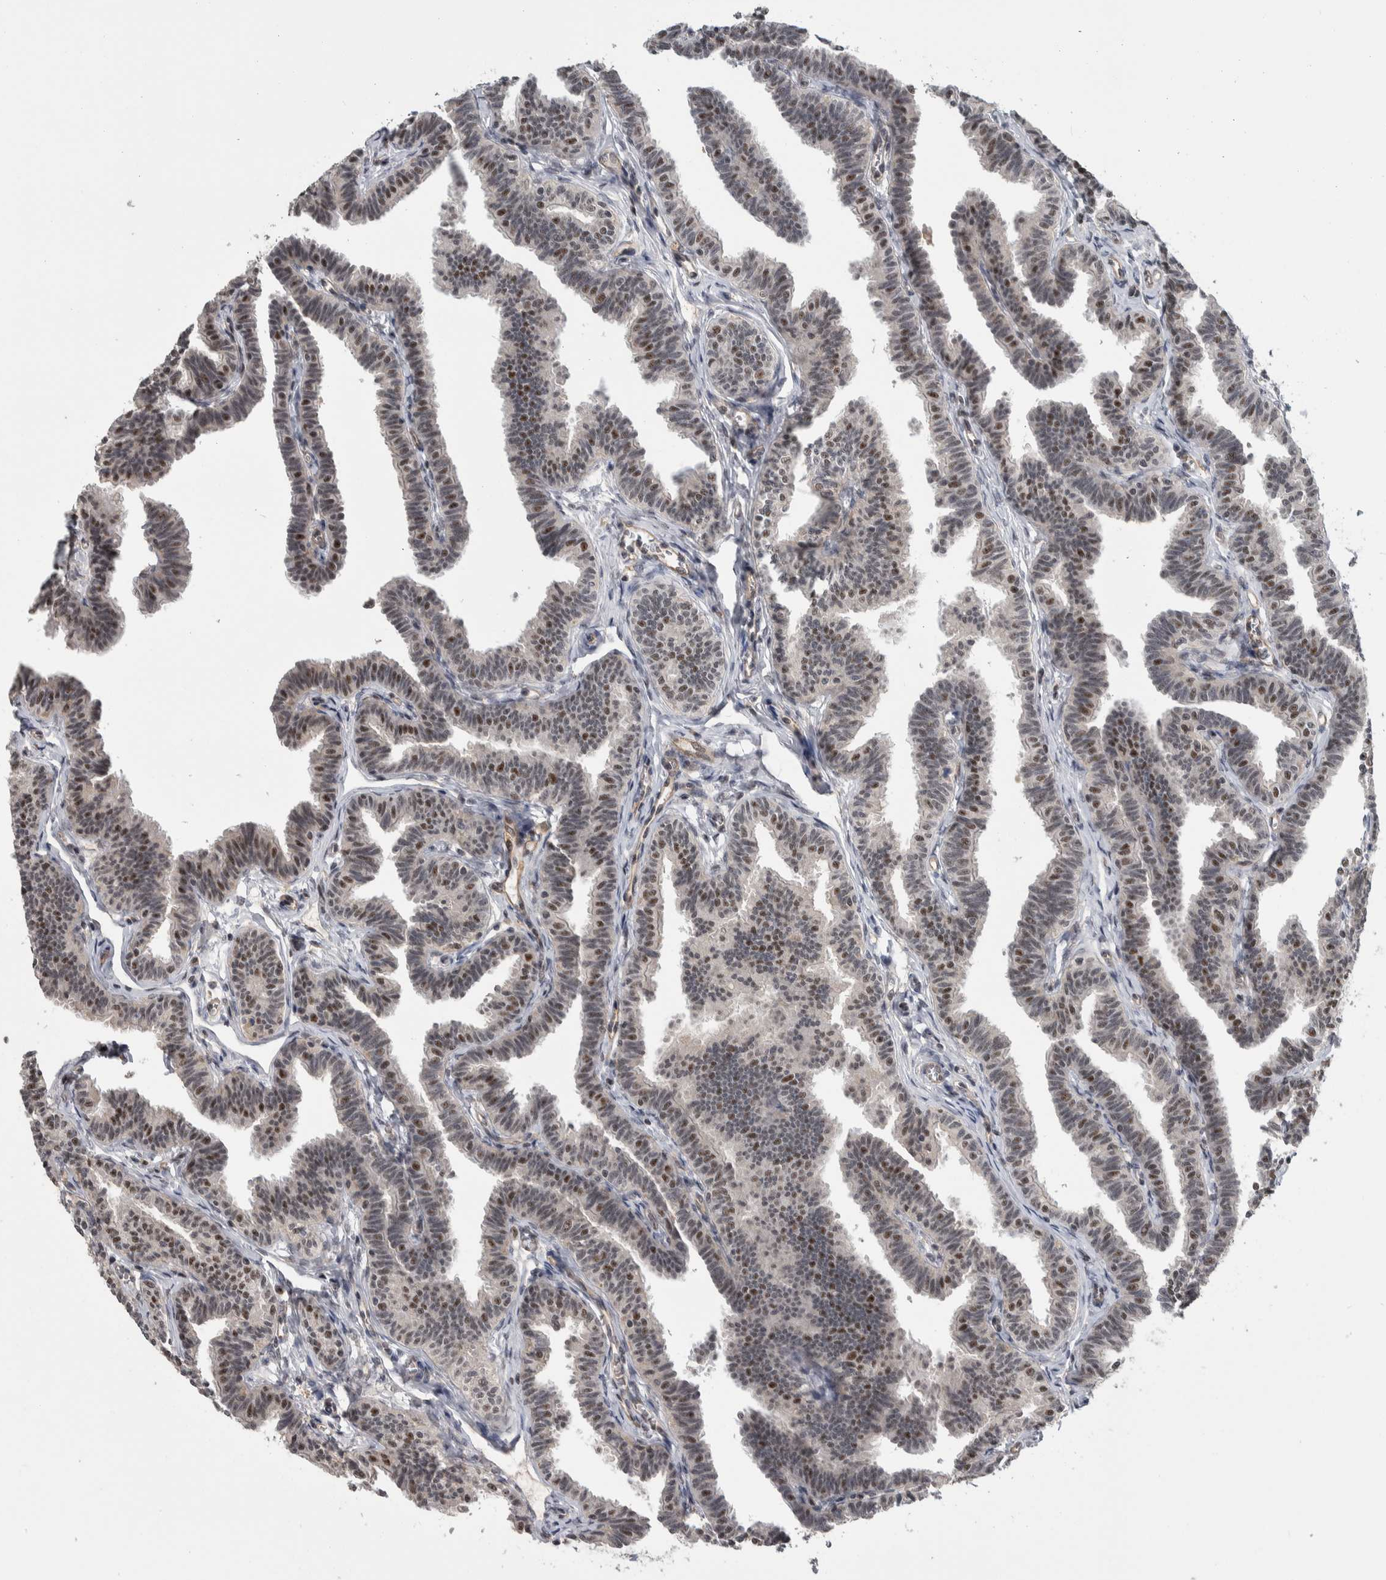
{"staining": {"intensity": "weak", "quantity": "25%-75%", "location": "nuclear"}, "tissue": "fallopian tube", "cell_type": "Glandular cells", "image_type": "normal", "snomed": [{"axis": "morphology", "description": "Normal tissue, NOS"}, {"axis": "topography", "description": "Fallopian tube"}, {"axis": "topography", "description": "Ovary"}], "caption": "A histopathology image of human fallopian tube stained for a protein displays weak nuclear brown staining in glandular cells.", "gene": "PRDM4", "patient": {"sex": "female", "age": 23}}